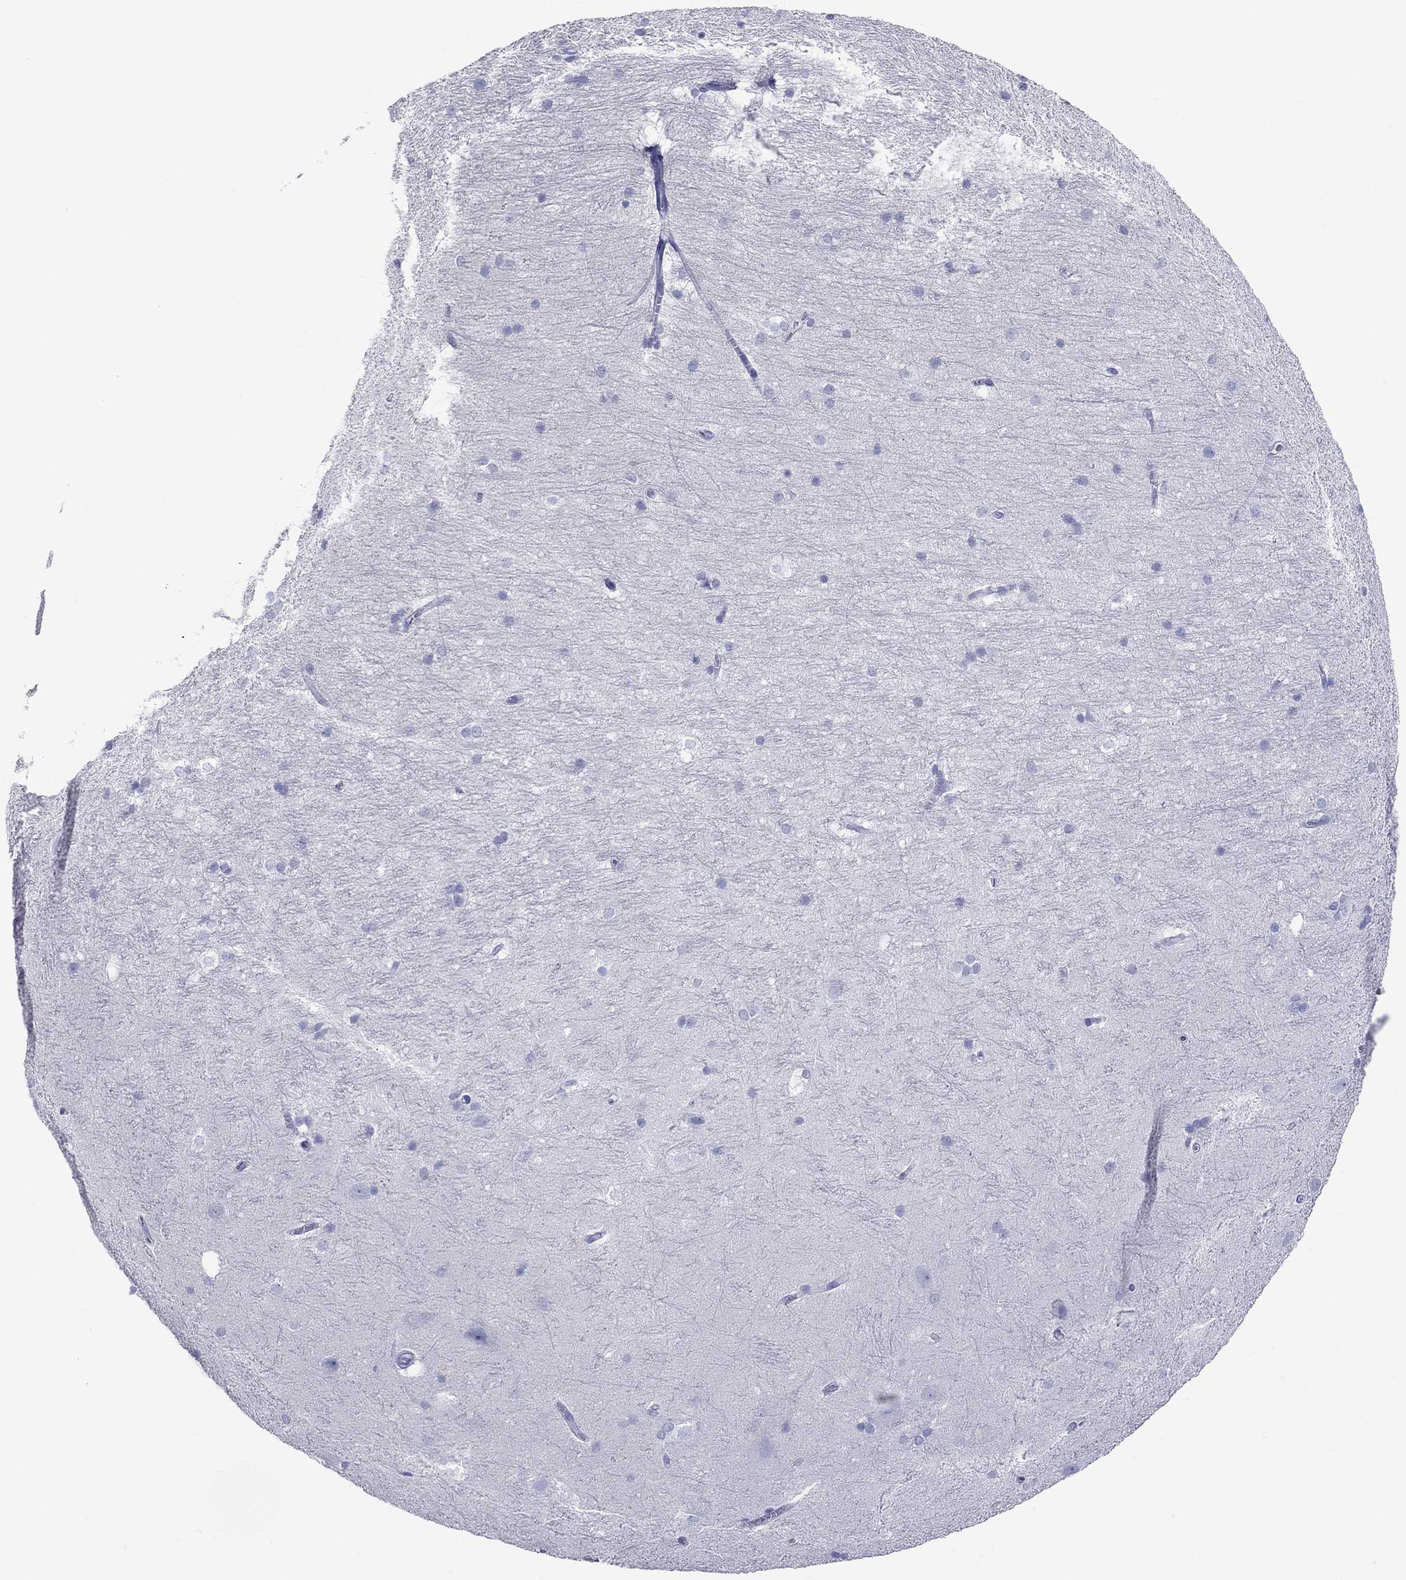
{"staining": {"intensity": "negative", "quantity": "none", "location": "none"}, "tissue": "hippocampus", "cell_type": "Glial cells", "image_type": "normal", "snomed": [{"axis": "morphology", "description": "Normal tissue, NOS"}, {"axis": "topography", "description": "Cerebral cortex"}, {"axis": "topography", "description": "Hippocampus"}], "caption": "Hippocampus stained for a protein using immunohistochemistry (IHC) shows no expression glial cells.", "gene": "ATP4A", "patient": {"sex": "female", "age": 19}}